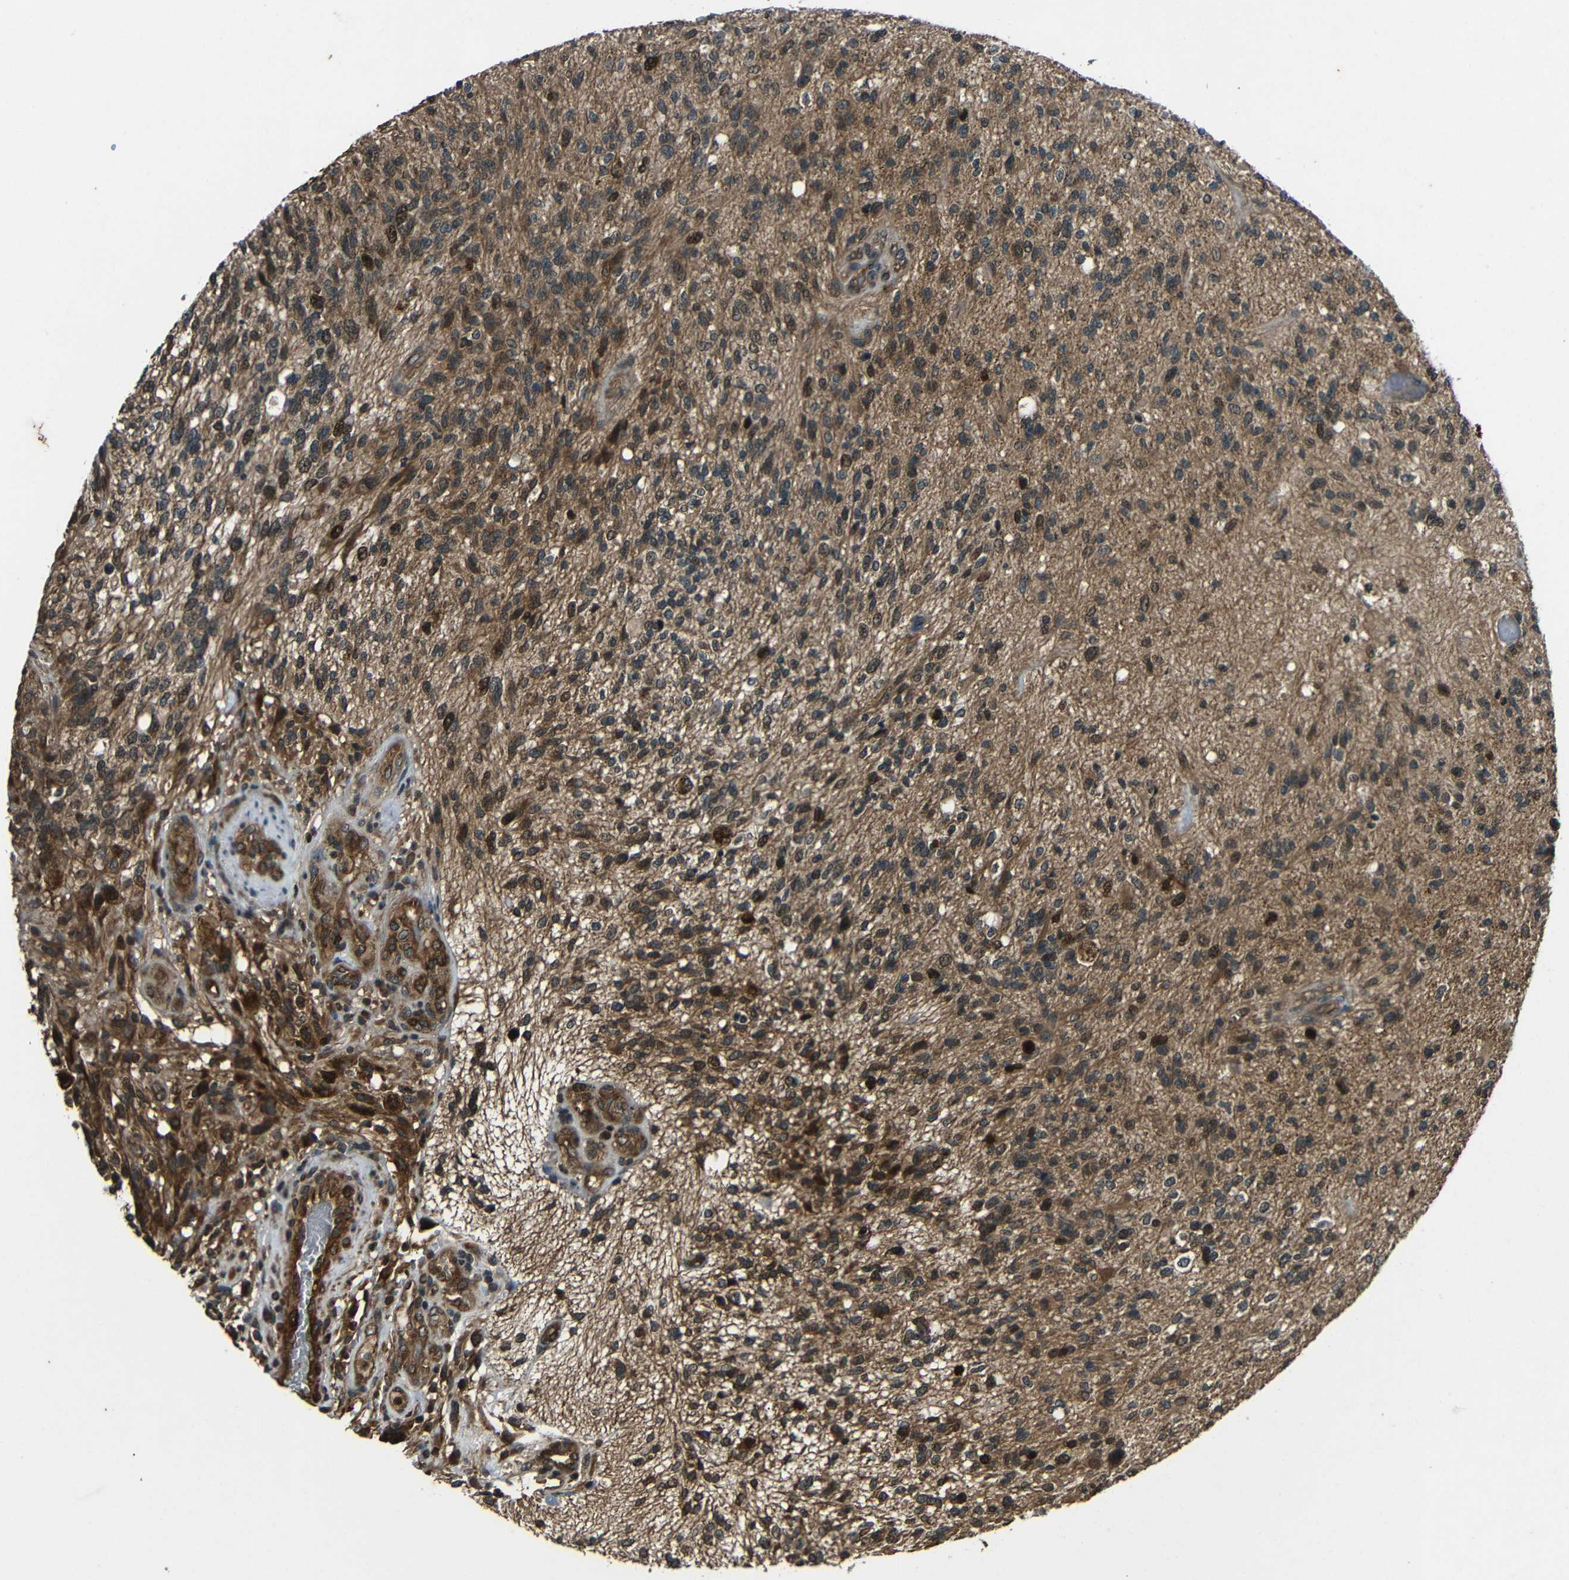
{"staining": {"intensity": "moderate", "quantity": ">75%", "location": "cytoplasmic/membranous,nuclear"}, "tissue": "glioma", "cell_type": "Tumor cells", "image_type": "cancer", "snomed": [{"axis": "morphology", "description": "Normal tissue, NOS"}, {"axis": "morphology", "description": "Glioma, malignant, High grade"}, {"axis": "topography", "description": "Cerebral cortex"}], "caption": "Immunohistochemistry (DAB (3,3'-diaminobenzidine)) staining of malignant glioma (high-grade) displays moderate cytoplasmic/membranous and nuclear protein positivity in about >75% of tumor cells.", "gene": "PLK2", "patient": {"sex": "male", "age": 75}}